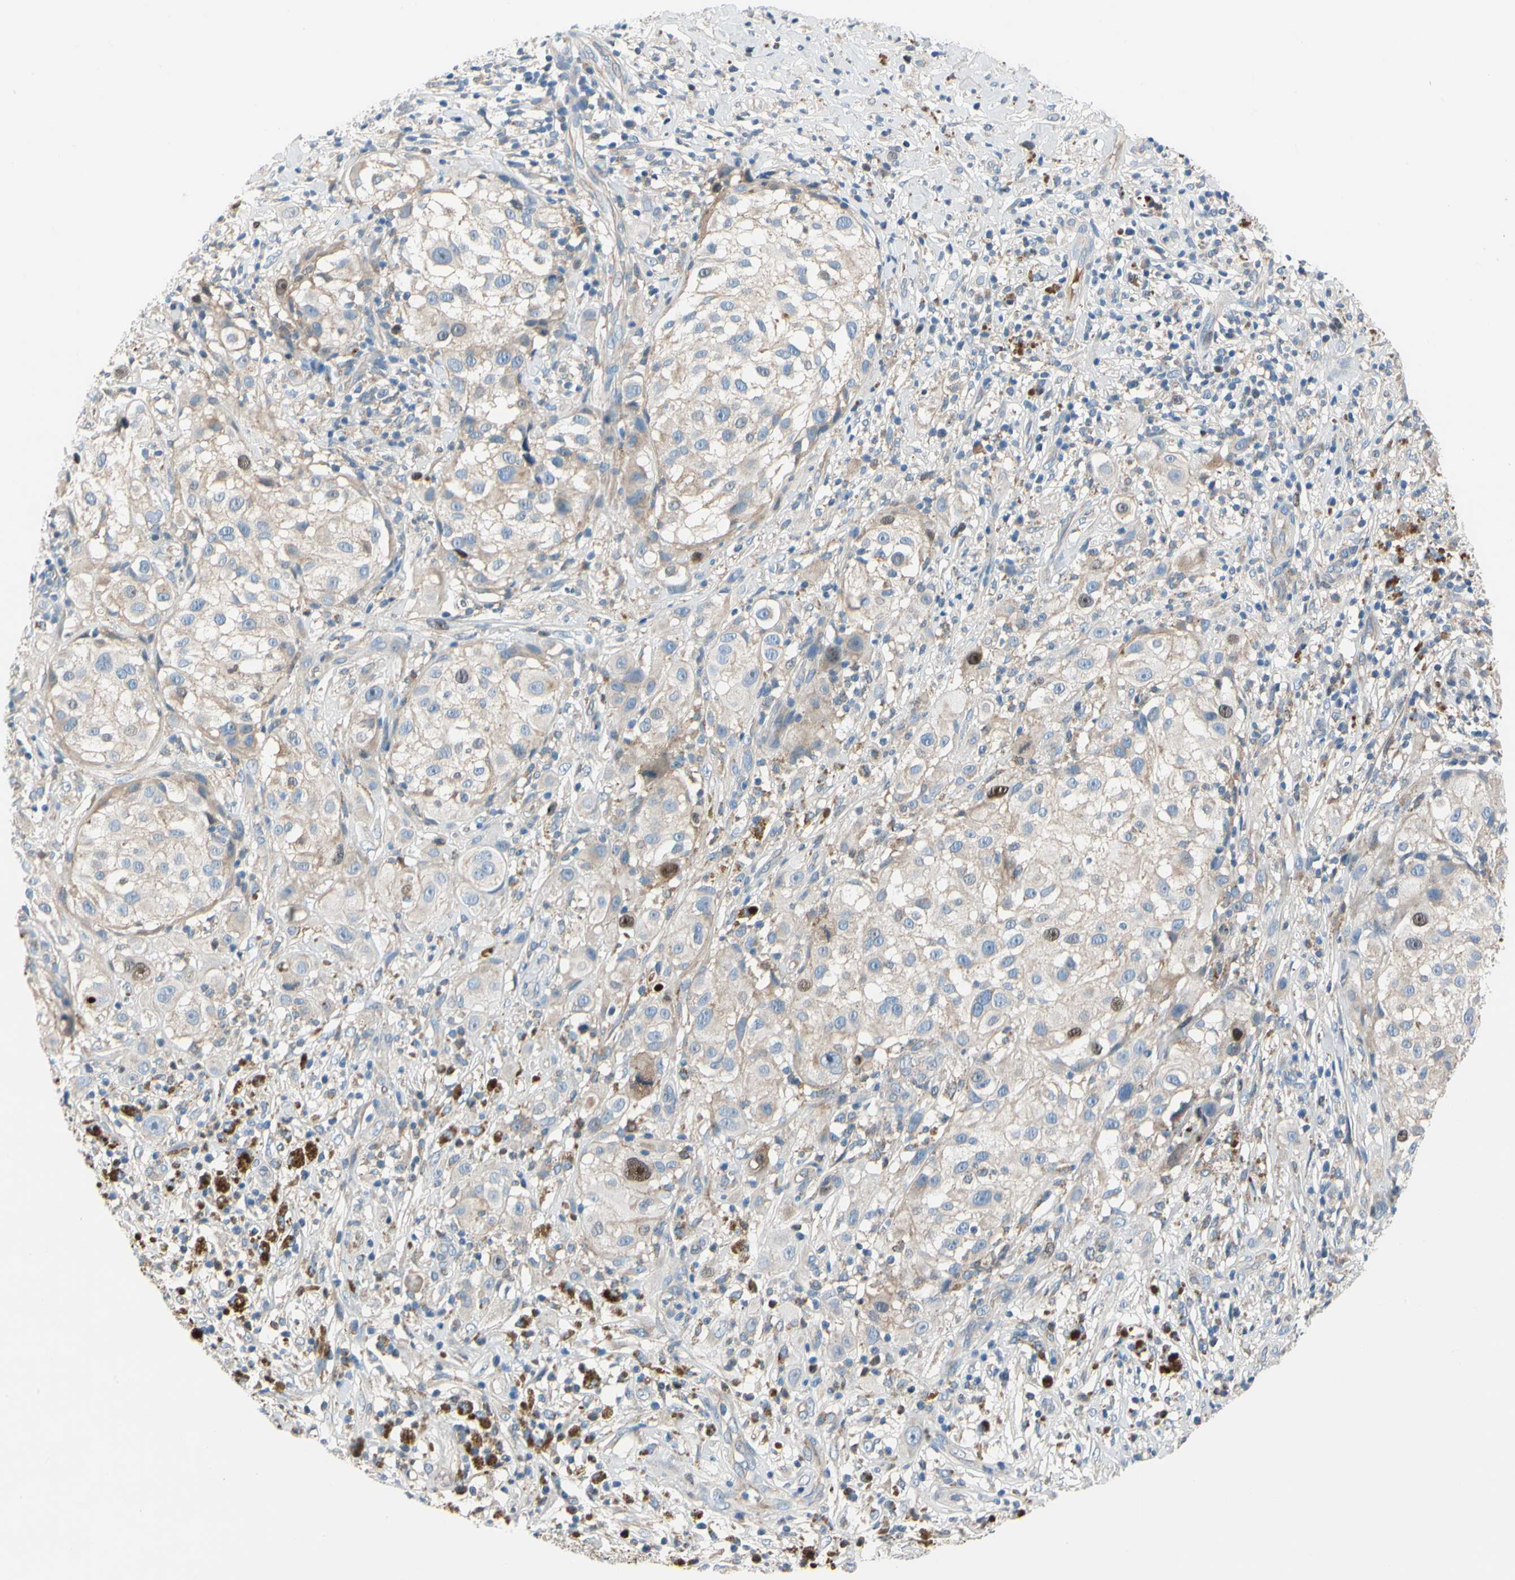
{"staining": {"intensity": "weak", "quantity": "<25%", "location": "nuclear"}, "tissue": "melanoma", "cell_type": "Tumor cells", "image_type": "cancer", "snomed": [{"axis": "morphology", "description": "Necrosis, NOS"}, {"axis": "morphology", "description": "Malignant melanoma, NOS"}, {"axis": "topography", "description": "Skin"}], "caption": "This is an immunohistochemistry histopathology image of melanoma. There is no positivity in tumor cells.", "gene": "HJURP", "patient": {"sex": "female", "age": 87}}